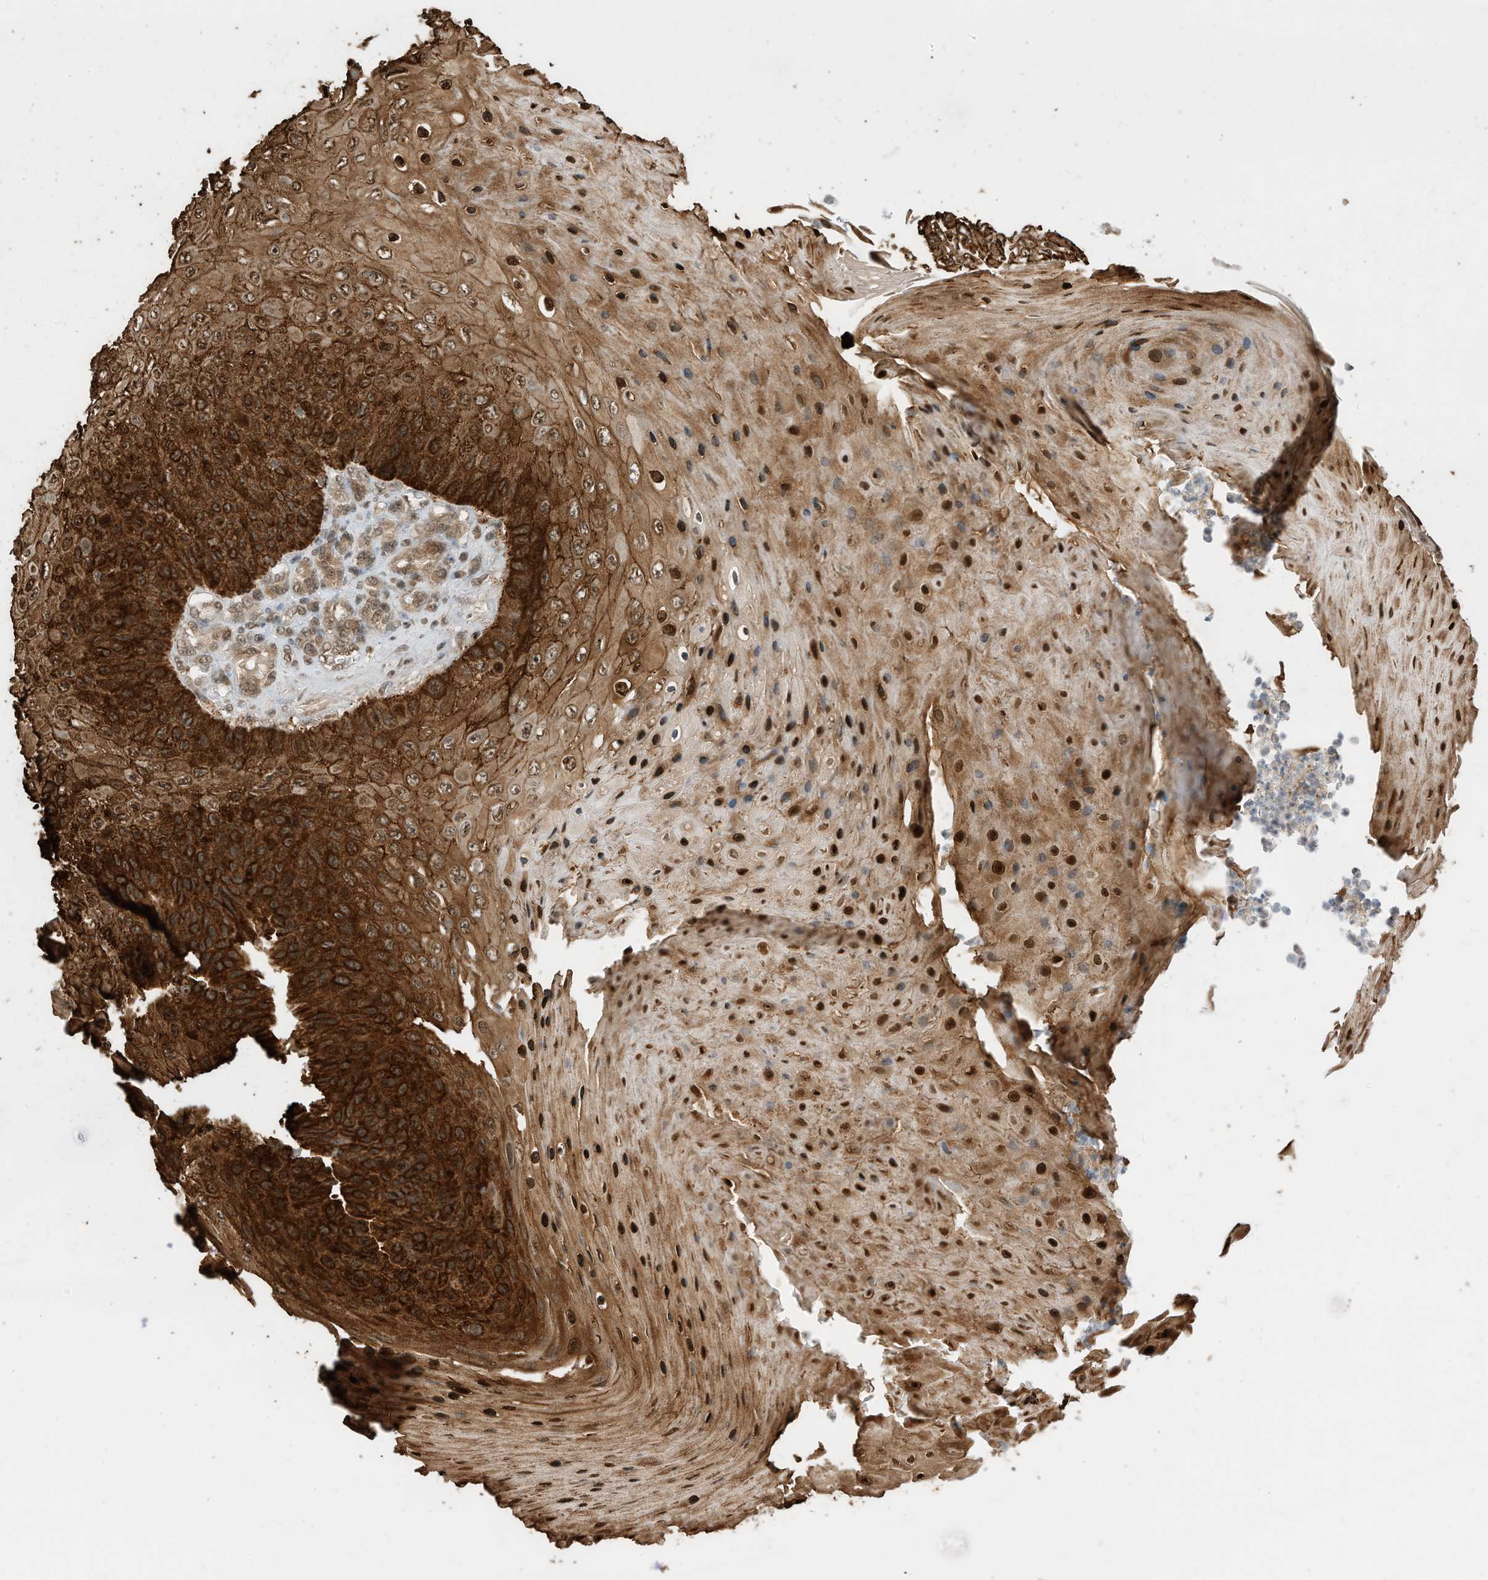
{"staining": {"intensity": "strong", "quantity": ">75%", "location": "cytoplasmic/membranous,nuclear"}, "tissue": "skin cancer", "cell_type": "Tumor cells", "image_type": "cancer", "snomed": [{"axis": "morphology", "description": "Squamous cell carcinoma, NOS"}, {"axis": "topography", "description": "Skin"}], "caption": "A high amount of strong cytoplasmic/membranous and nuclear staining is identified in about >75% of tumor cells in squamous cell carcinoma (skin) tissue.", "gene": "ZNF195", "patient": {"sex": "female", "age": 88}}